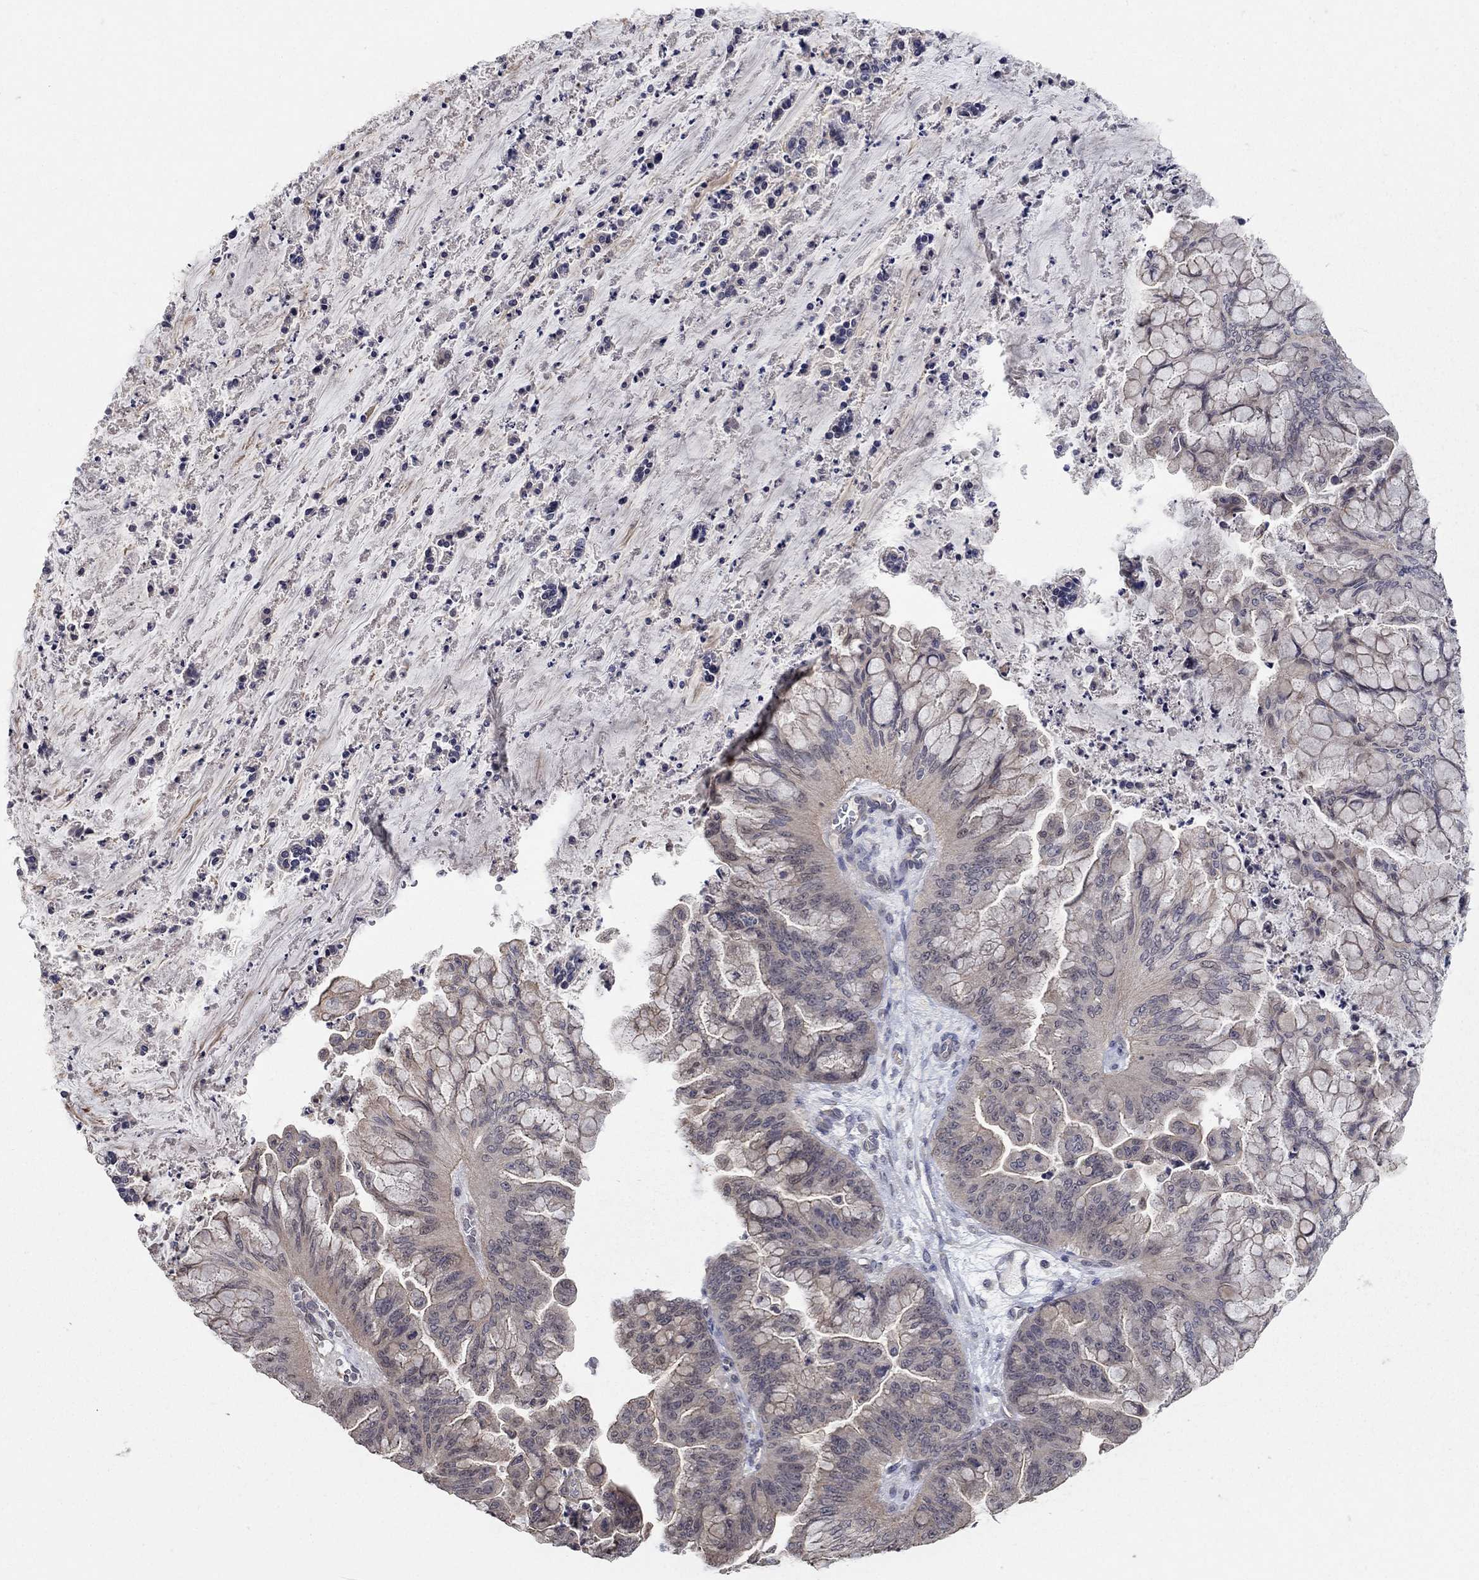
{"staining": {"intensity": "negative", "quantity": "none", "location": "none"}, "tissue": "ovarian cancer", "cell_type": "Tumor cells", "image_type": "cancer", "snomed": [{"axis": "morphology", "description": "Cystadenocarcinoma, mucinous, NOS"}, {"axis": "topography", "description": "Ovary"}], "caption": "IHC histopathology image of ovarian cancer (mucinous cystadenocarcinoma) stained for a protein (brown), which displays no positivity in tumor cells. (Brightfield microscopy of DAB immunohistochemistry at high magnification).", "gene": "WASF3", "patient": {"sex": "female", "age": 67}}